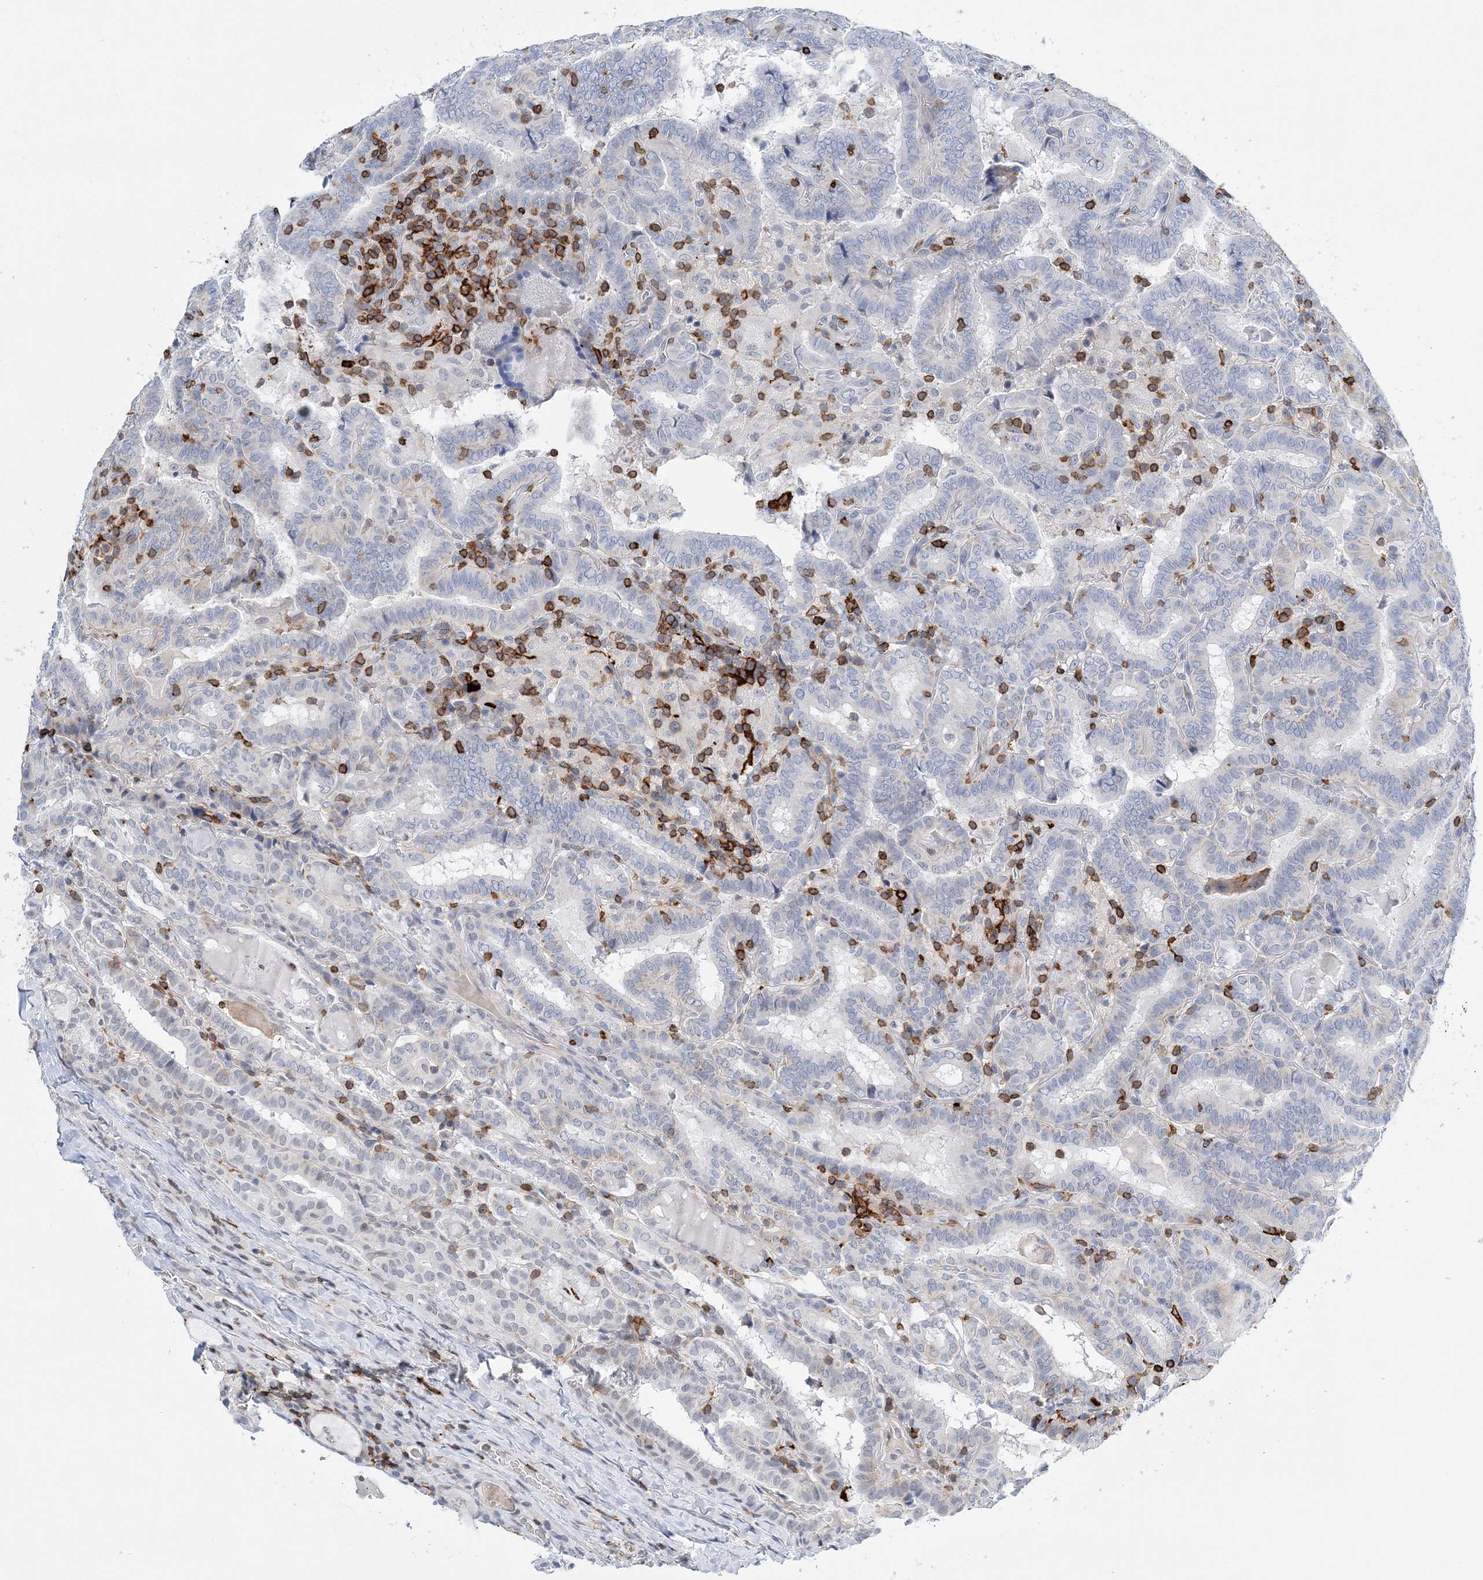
{"staining": {"intensity": "negative", "quantity": "none", "location": "none"}, "tissue": "thyroid cancer", "cell_type": "Tumor cells", "image_type": "cancer", "snomed": [{"axis": "morphology", "description": "Papillary adenocarcinoma, NOS"}, {"axis": "topography", "description": "Thyroid gland"}], "caption": "IHC of thyroid cancer (papillary adenocarcinoma) shows no expression in tumor cells. The staining is performed using DAB brown chromogen with nuclei counter-stained in using hematoxylin.", "gene": "PRMT9", "patient": {"sex": "female", "age": 72}}